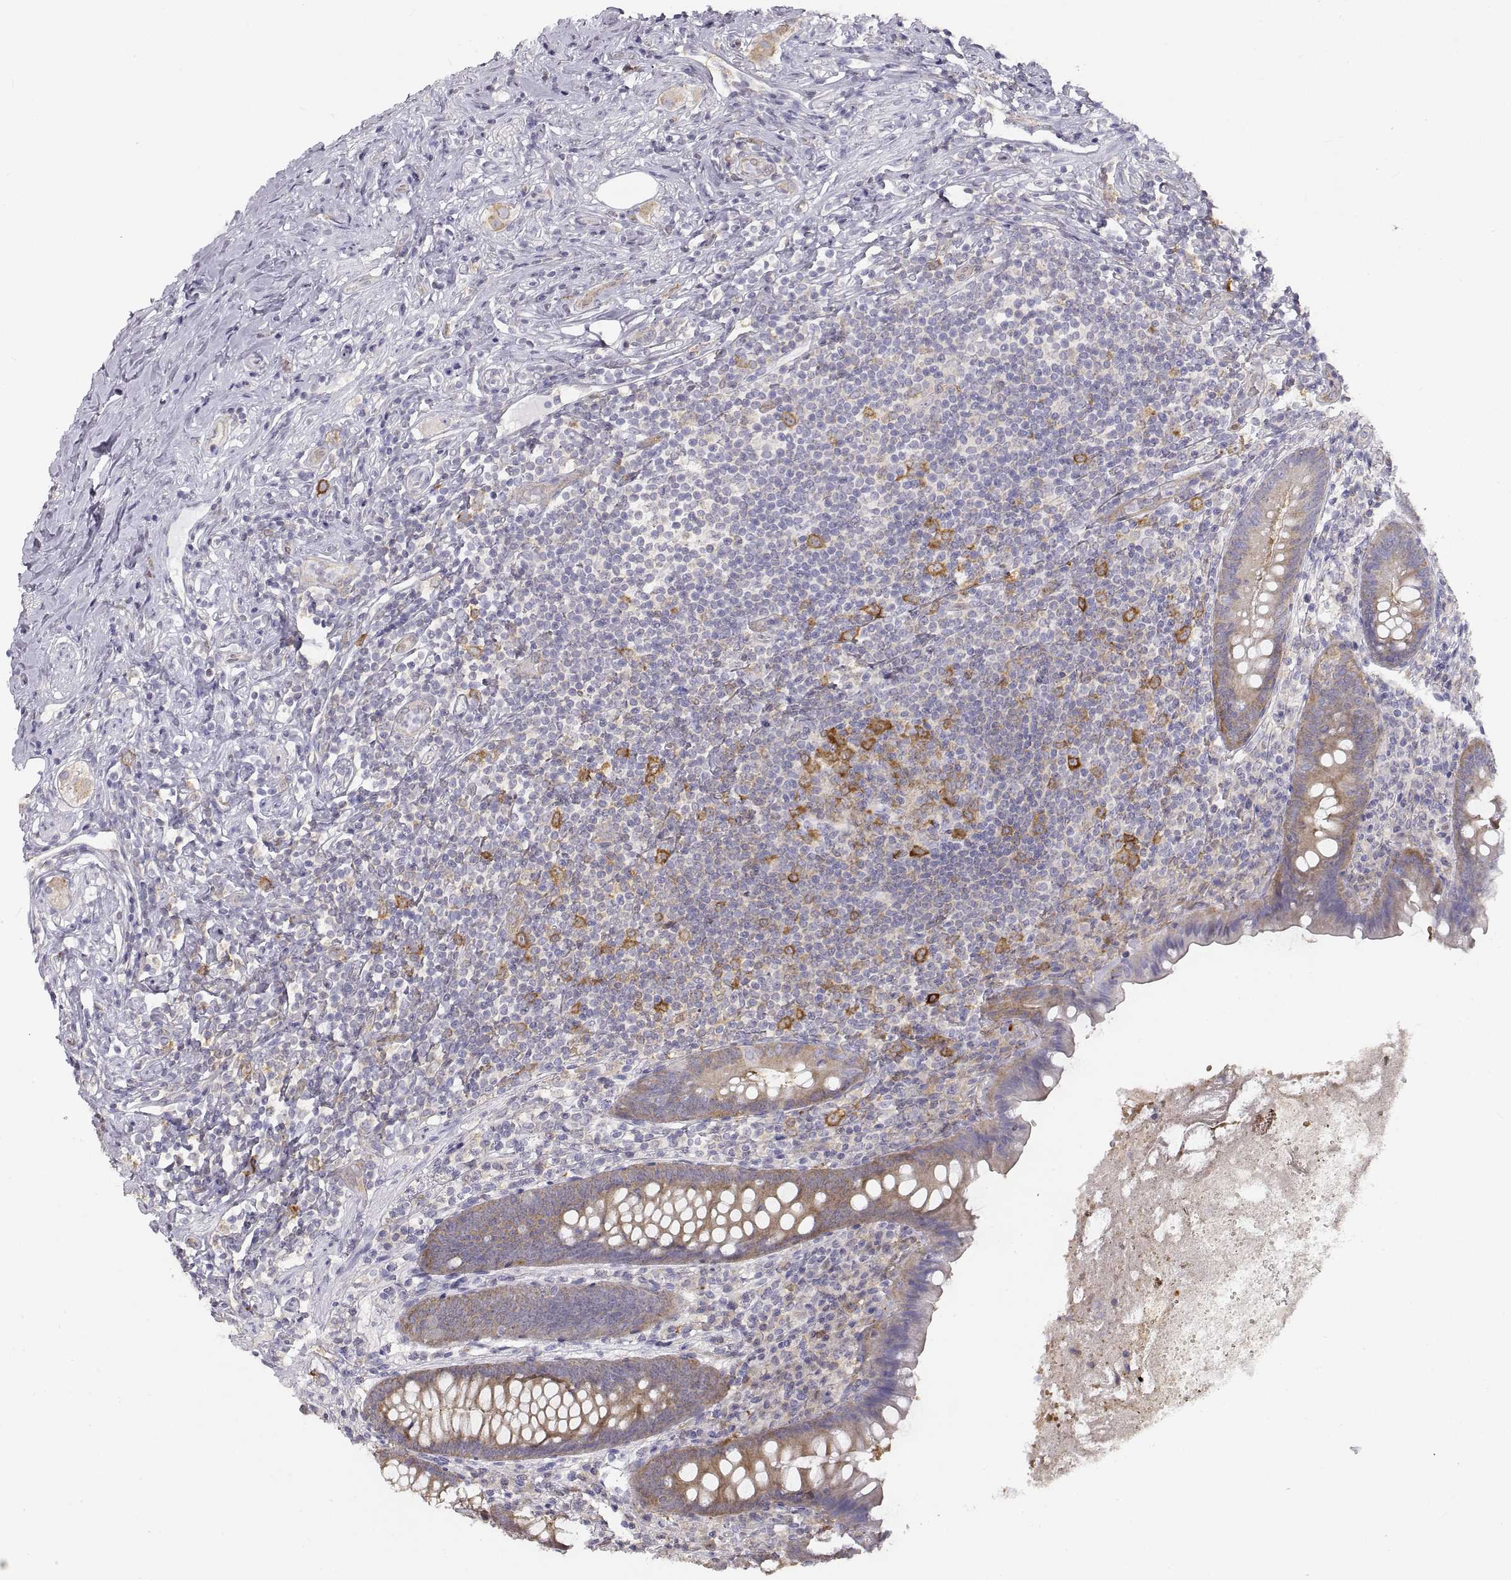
{"staining": {"intensity": "moderate", "quantity": "<25%", "location": "cytoplasmic/membranous"}, "tissue": "appendix", "cell_type": "Glandular cells", "image_type": "normal", "snomed": [{"axis": "morphology", "description": "Normal tissue, NOS"}, {"axis": "topography", "description": "Appendix"}], "caption": "Moderate cytoplasmic/membranous staining is appreciated in approximately <25% of glandular cells in benign appendix. The staining was performed using DAB (3,3'-diaminobenzidine), with brown indicating positive protein expression. Nuclei are stained blue with hematoxylin.", "gene": "HSP90AB1", "patient": {"sex": "male", "age": 47}}